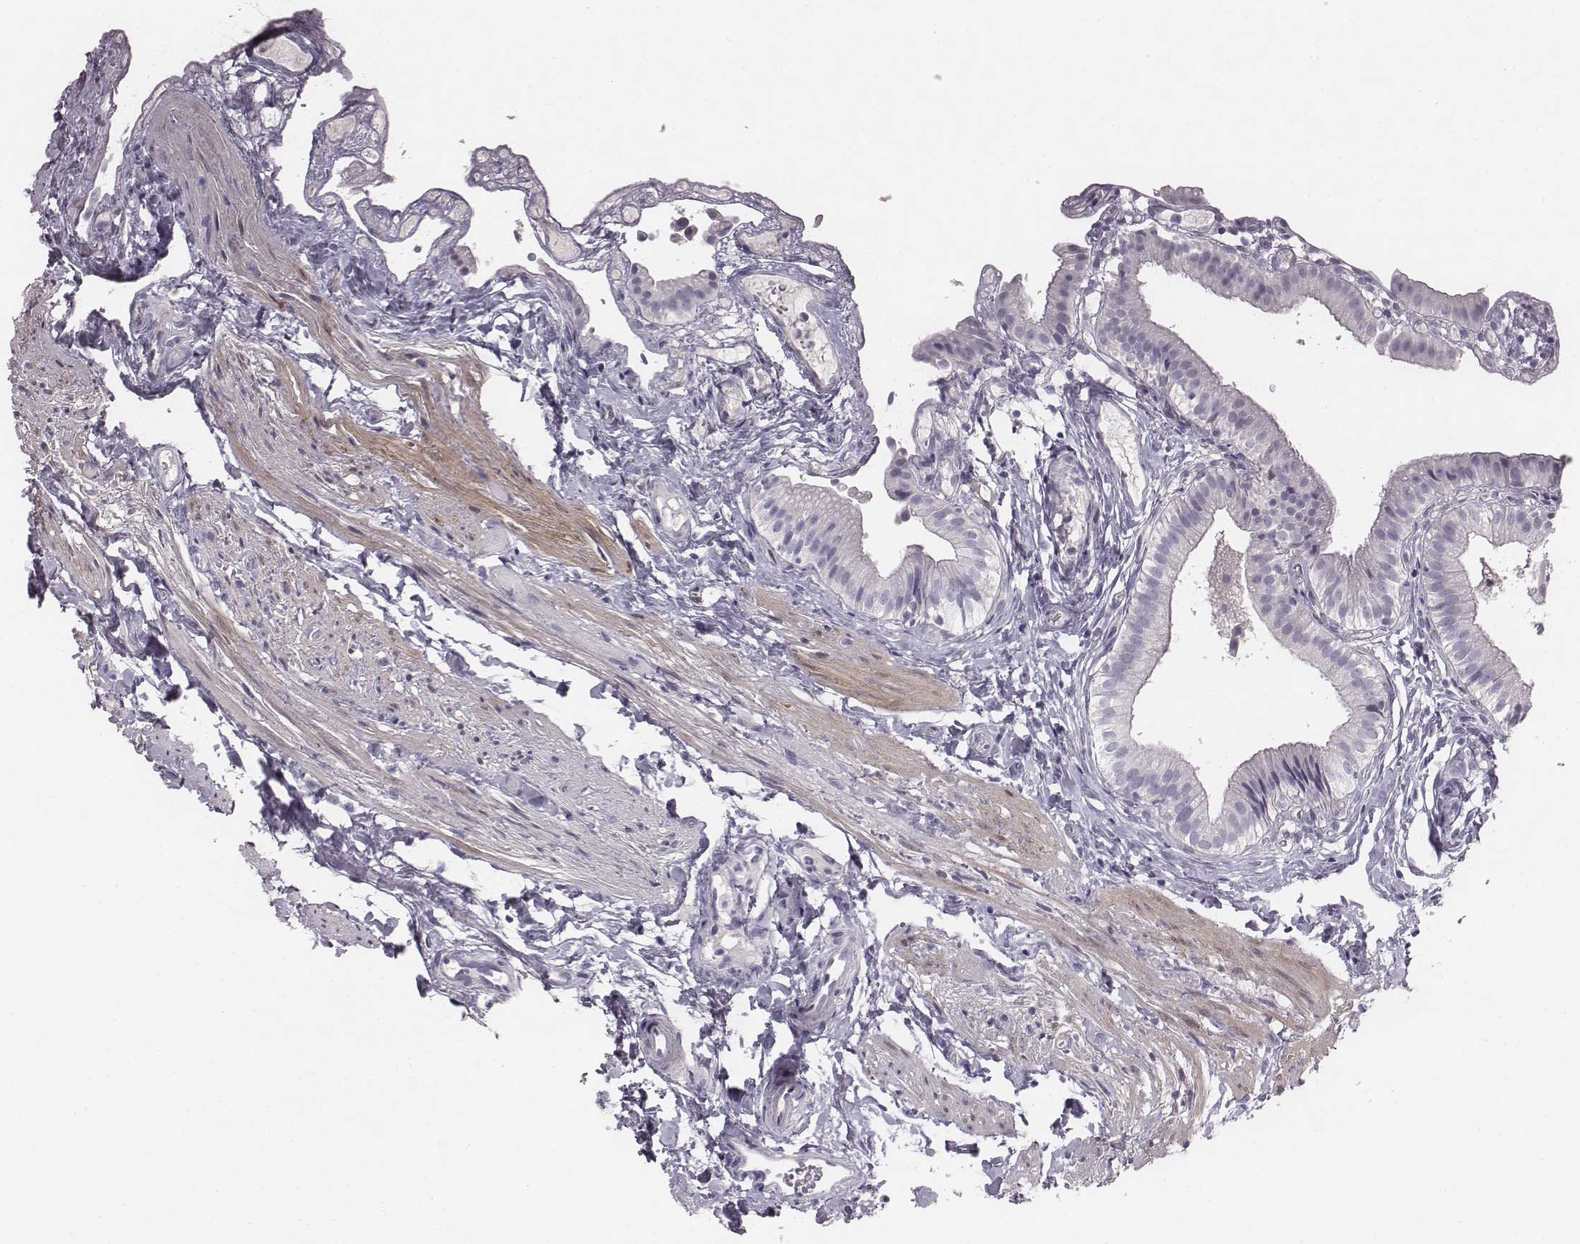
{"staining": {"intensity": "negative", "quantity": "none", "location": "none"}, "tissue": "gallbladder", "cell_type": "Glandular cells", "image_type": "normal", "snomed": [{"axis": "morphology", "description": "Normal tissue, NOS"}, {"axis": "topography", "description": "Gallbladder"}], "caption": "Immunohistochemistry of unremarkable gallbladder displays no positivity in glandular cells.", "gene": "ENSG00000284762", "patient": {"sex": "female", "age": 47}}